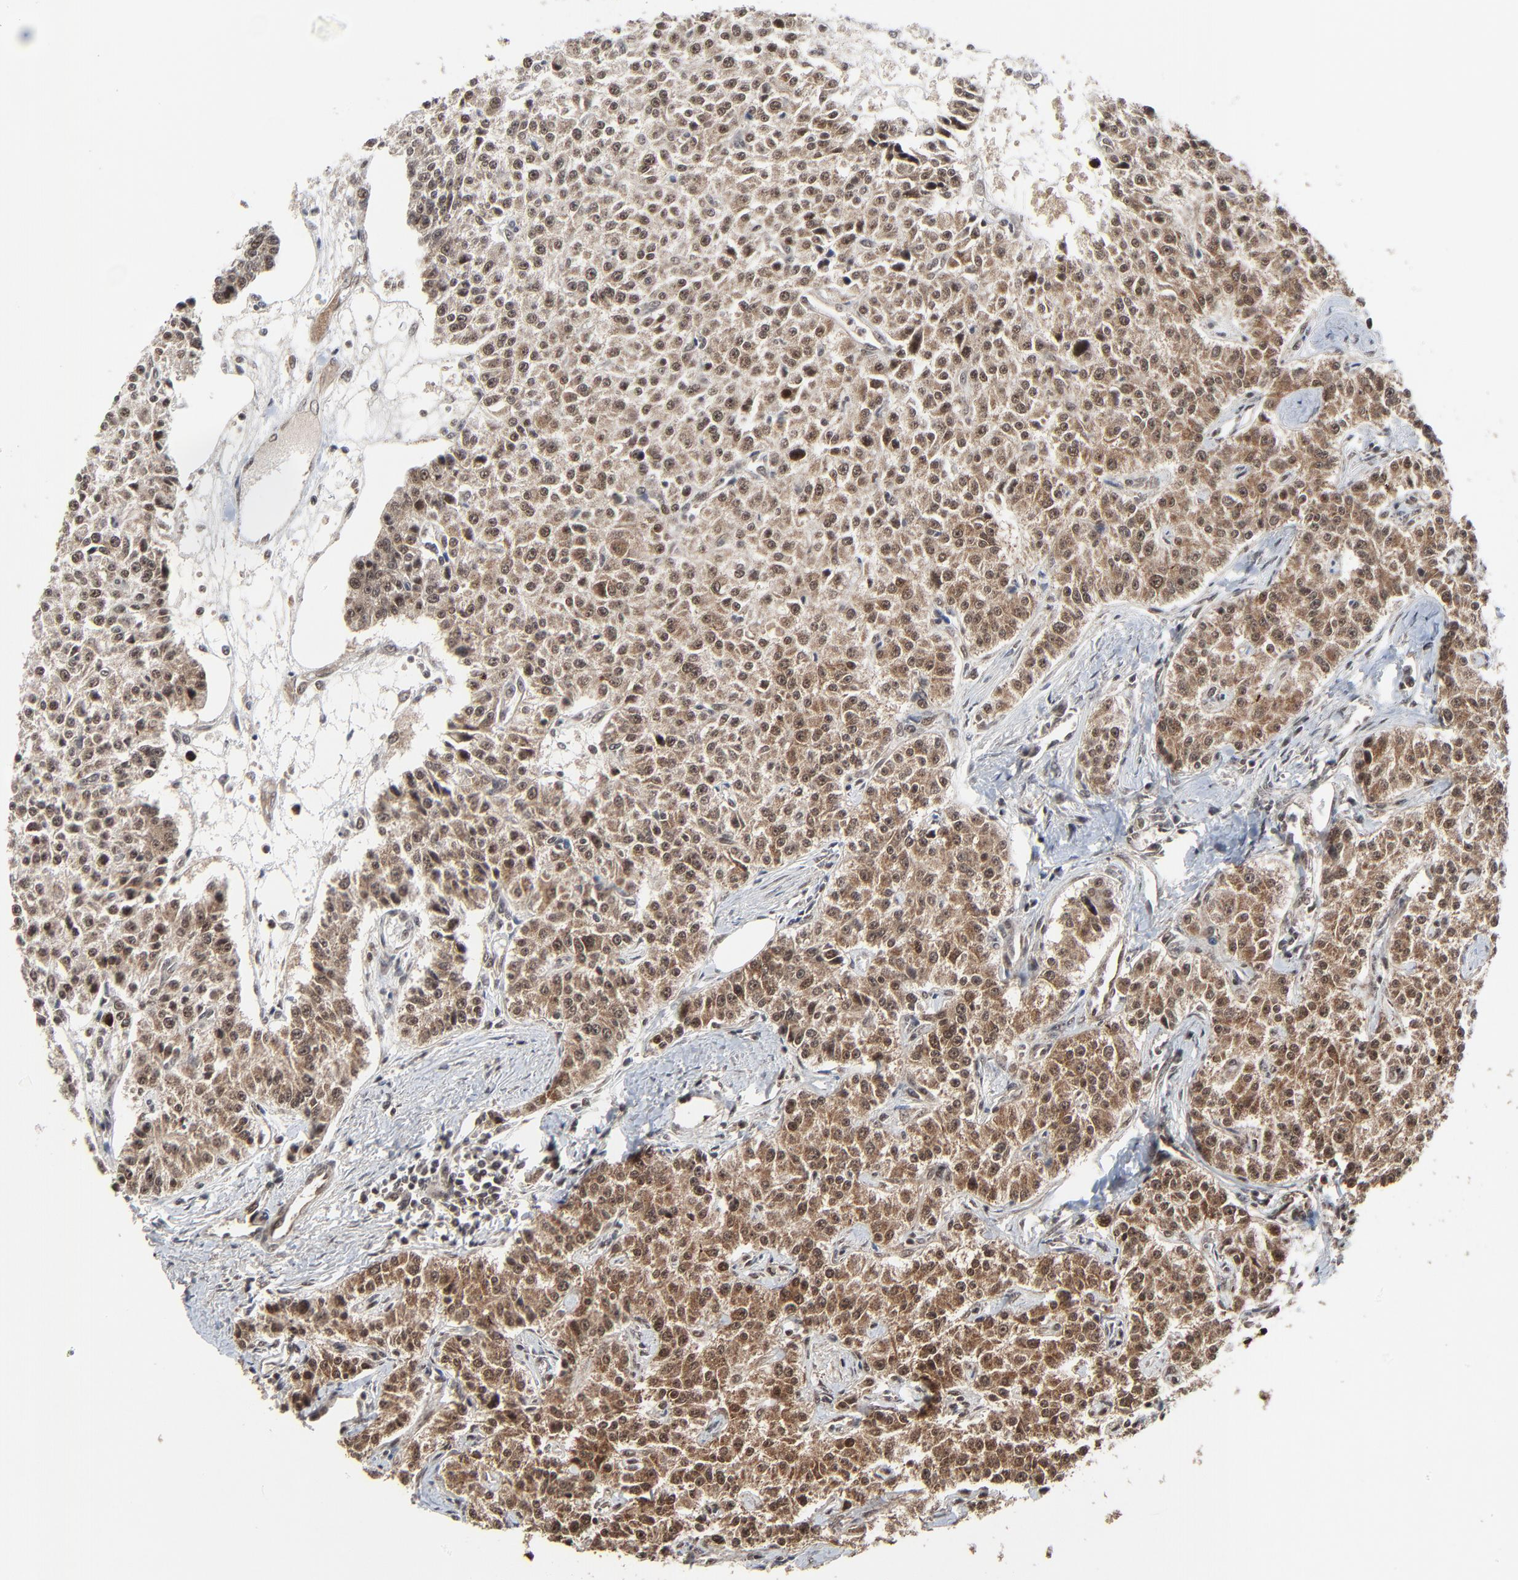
{"staining": {"intensity": "moderate", "quantity": ">75%", "location": "cytoplasmic/membranous,nuclear"}, "tissue": "carcinoid", "cell_type": "Tumor cells", "image_type": "cancer", "snomed": [{"axis": "morphology", "description": "Carcinoid, malignant, NOS"}, {"axis": "topography", "description": "Stomach"}], "caption": "Protein expression analysis of carcinoid (malignant) displays moderate cytoplasmic/membranous and nuclear positivity in approximately >75% of tumor cells. (DAB = brown stain, brightfield microscopy at high magnification).", "gene": "RHOJ", "patient": {"sex": "female", "age": 76}}